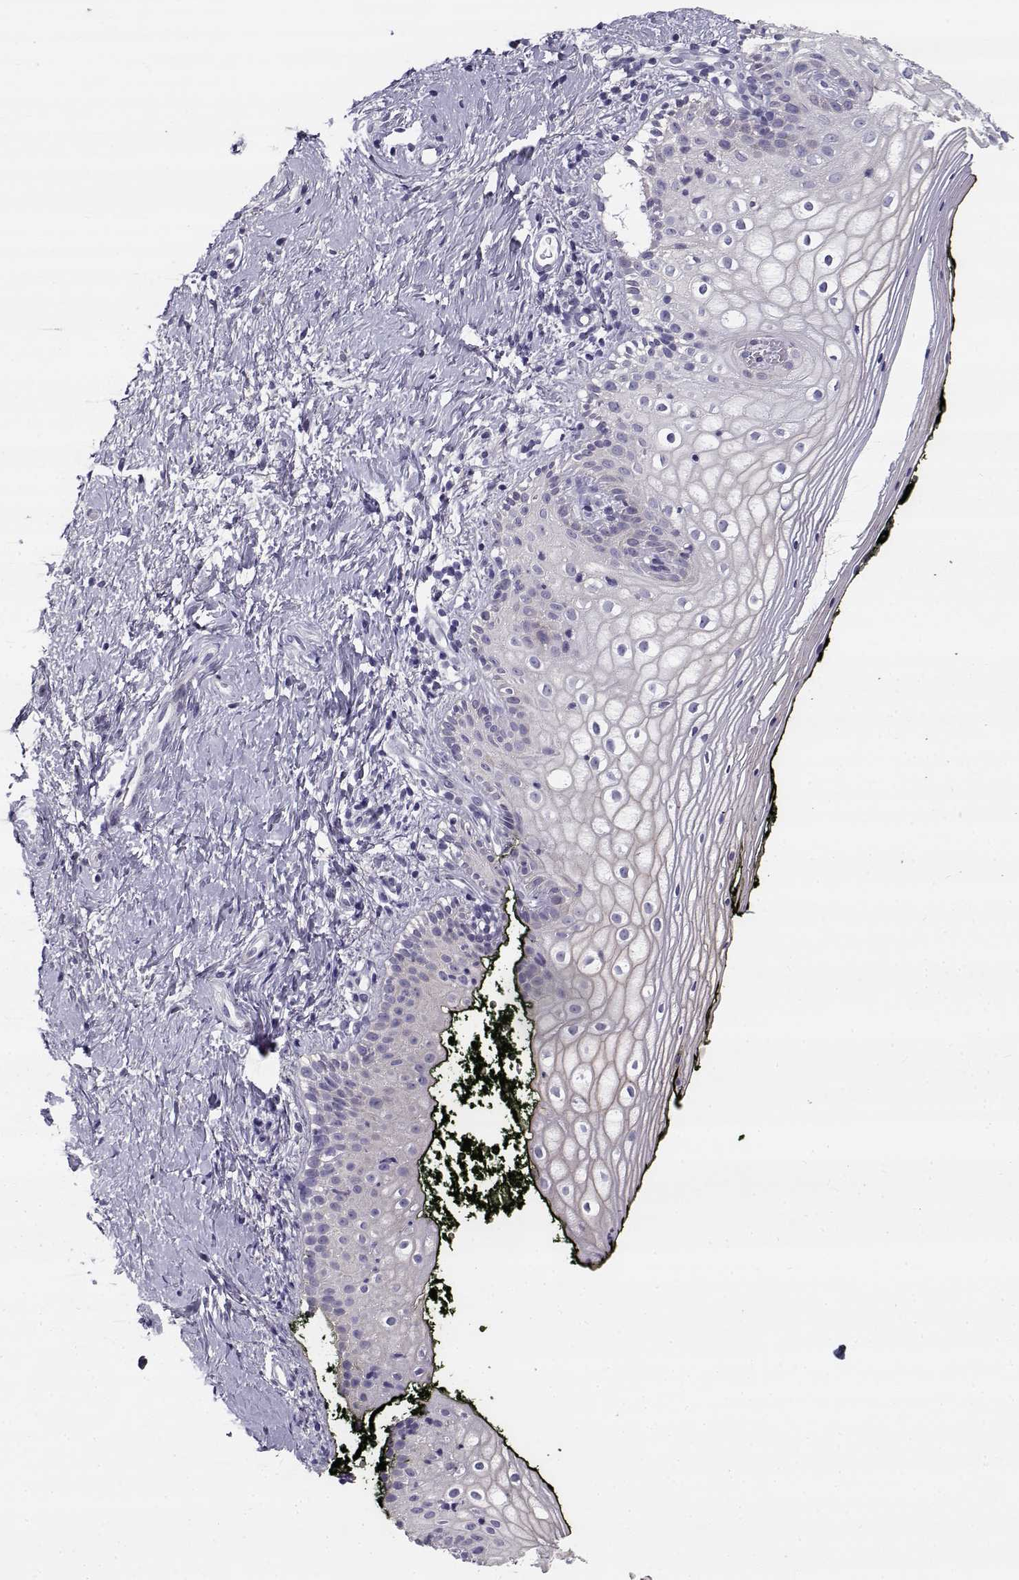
{"staining": {"intensity": "negative", "quantity": "none", "location": "none"}, "tissue": "vagina", "cell_type": "Squamous epithelial cells", "image_type": "normal", "snomed": [{"axis": "morphology", "description": "Normal tissue, NOS"}, {"axis": "topography", "description": "Vagina"}], "caption": "A high-resolution histopathology image shows immunohistochemistry (IHC) staining of benign vagina, which reveals no significant staining in squamous epithelial cells. The staining was performed using DAB to visualize the protein expression in brown, while the nuclei were stained in blue with hematoxylin (Magnification: 20x).", "gene": "CREB3L3", "patient": {"sex": "female", "age": 47}}